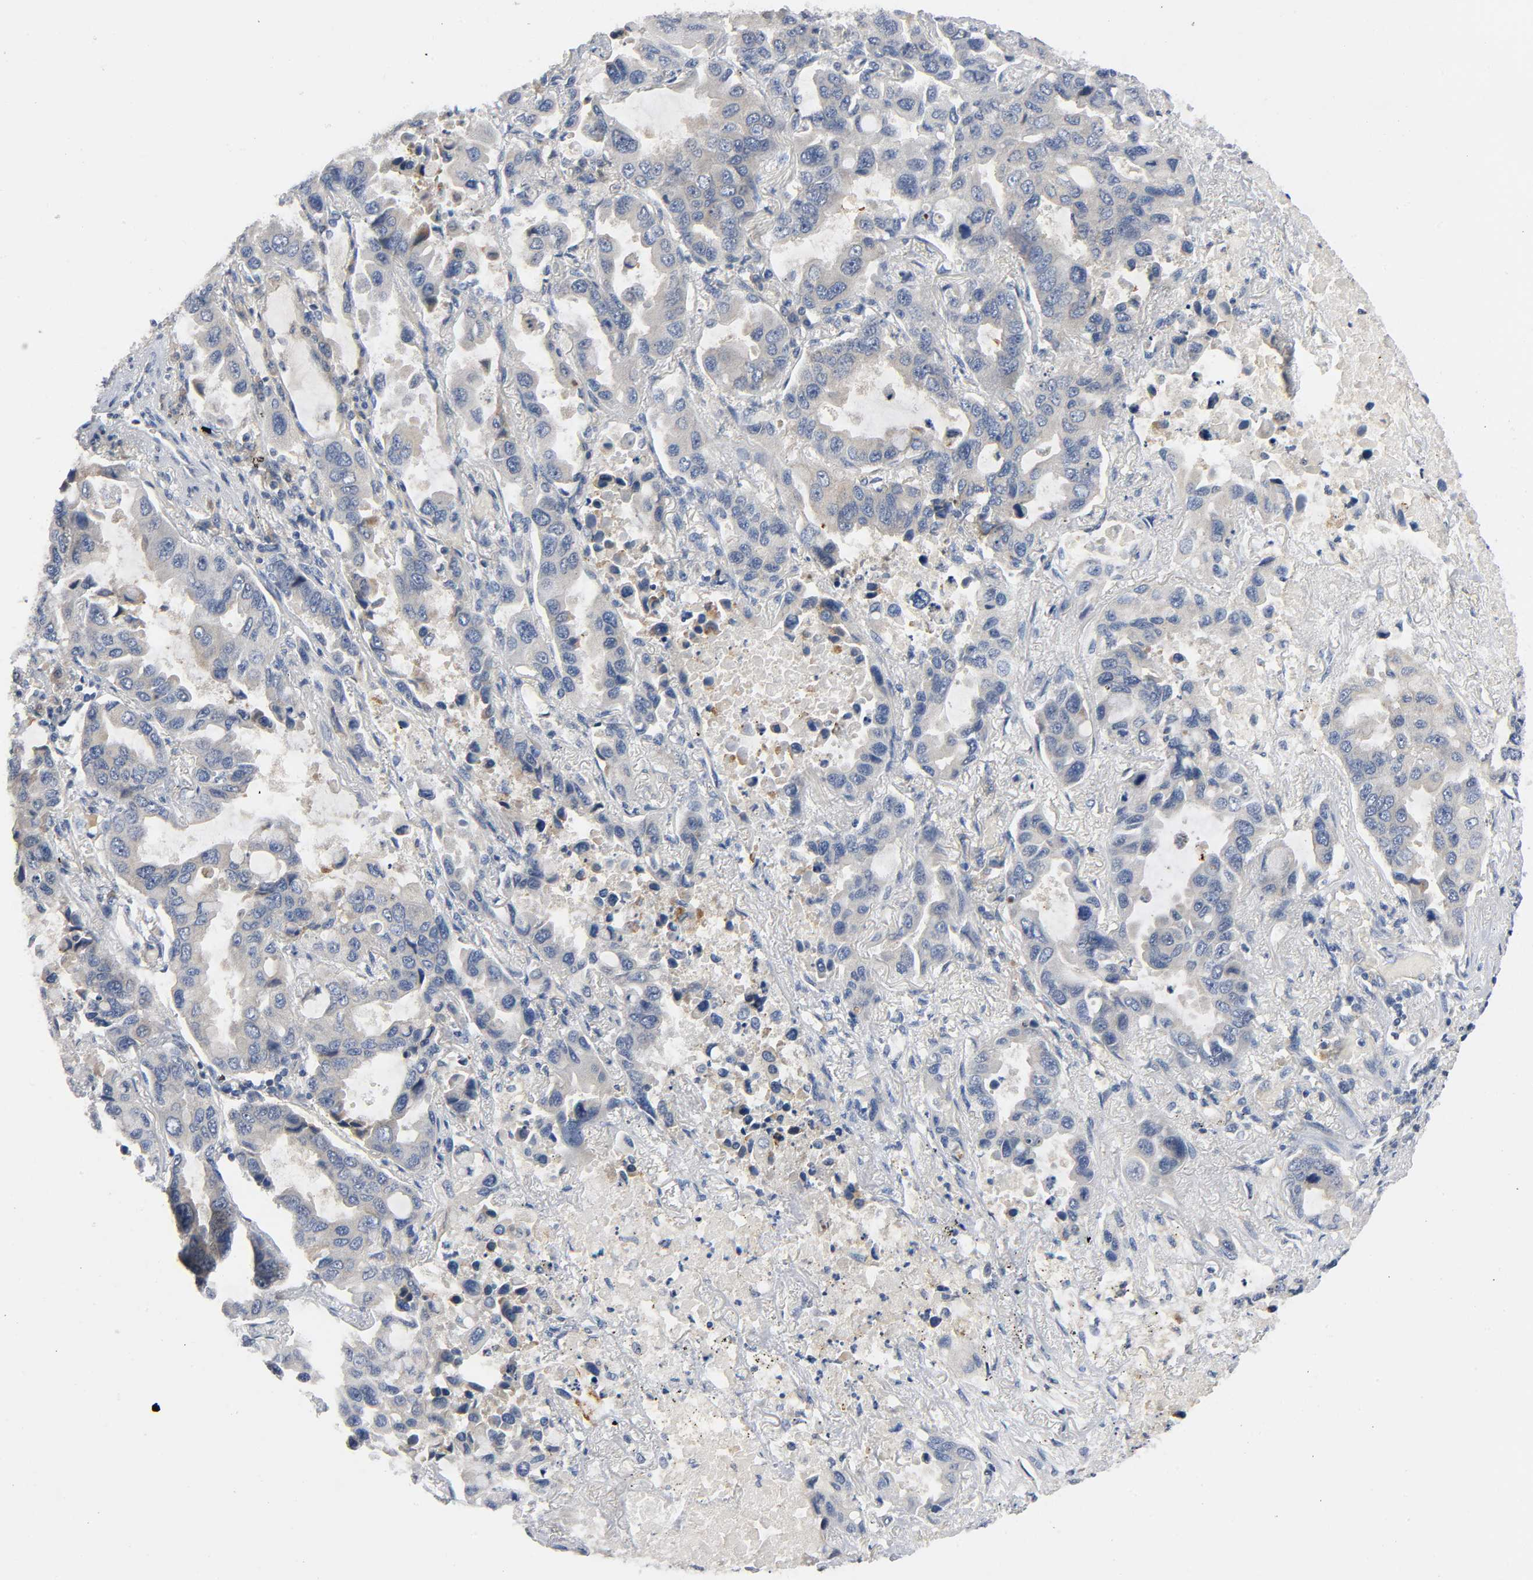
{"staining": {"intensity": "weak", "quantity": ">75%", "location": "cytoplasmic/membranous"}, "tissue": "lung cancer", "cell_type": "Tumor cells", "image_type": "cancer", "snomed": [{"axis": "morphology", "description": "Adenocarcinoma, NOS"}, {"axis": "topography", "description": "Lung"}], "caption": "The image demonstrates staining of adenocarcinoma (lung), revealing weak cytoplasmic/membranous protein staining (brown color) within tumor cells.", "gene": "HDAC6", "patient": {"sex": "male", "age": 64}}